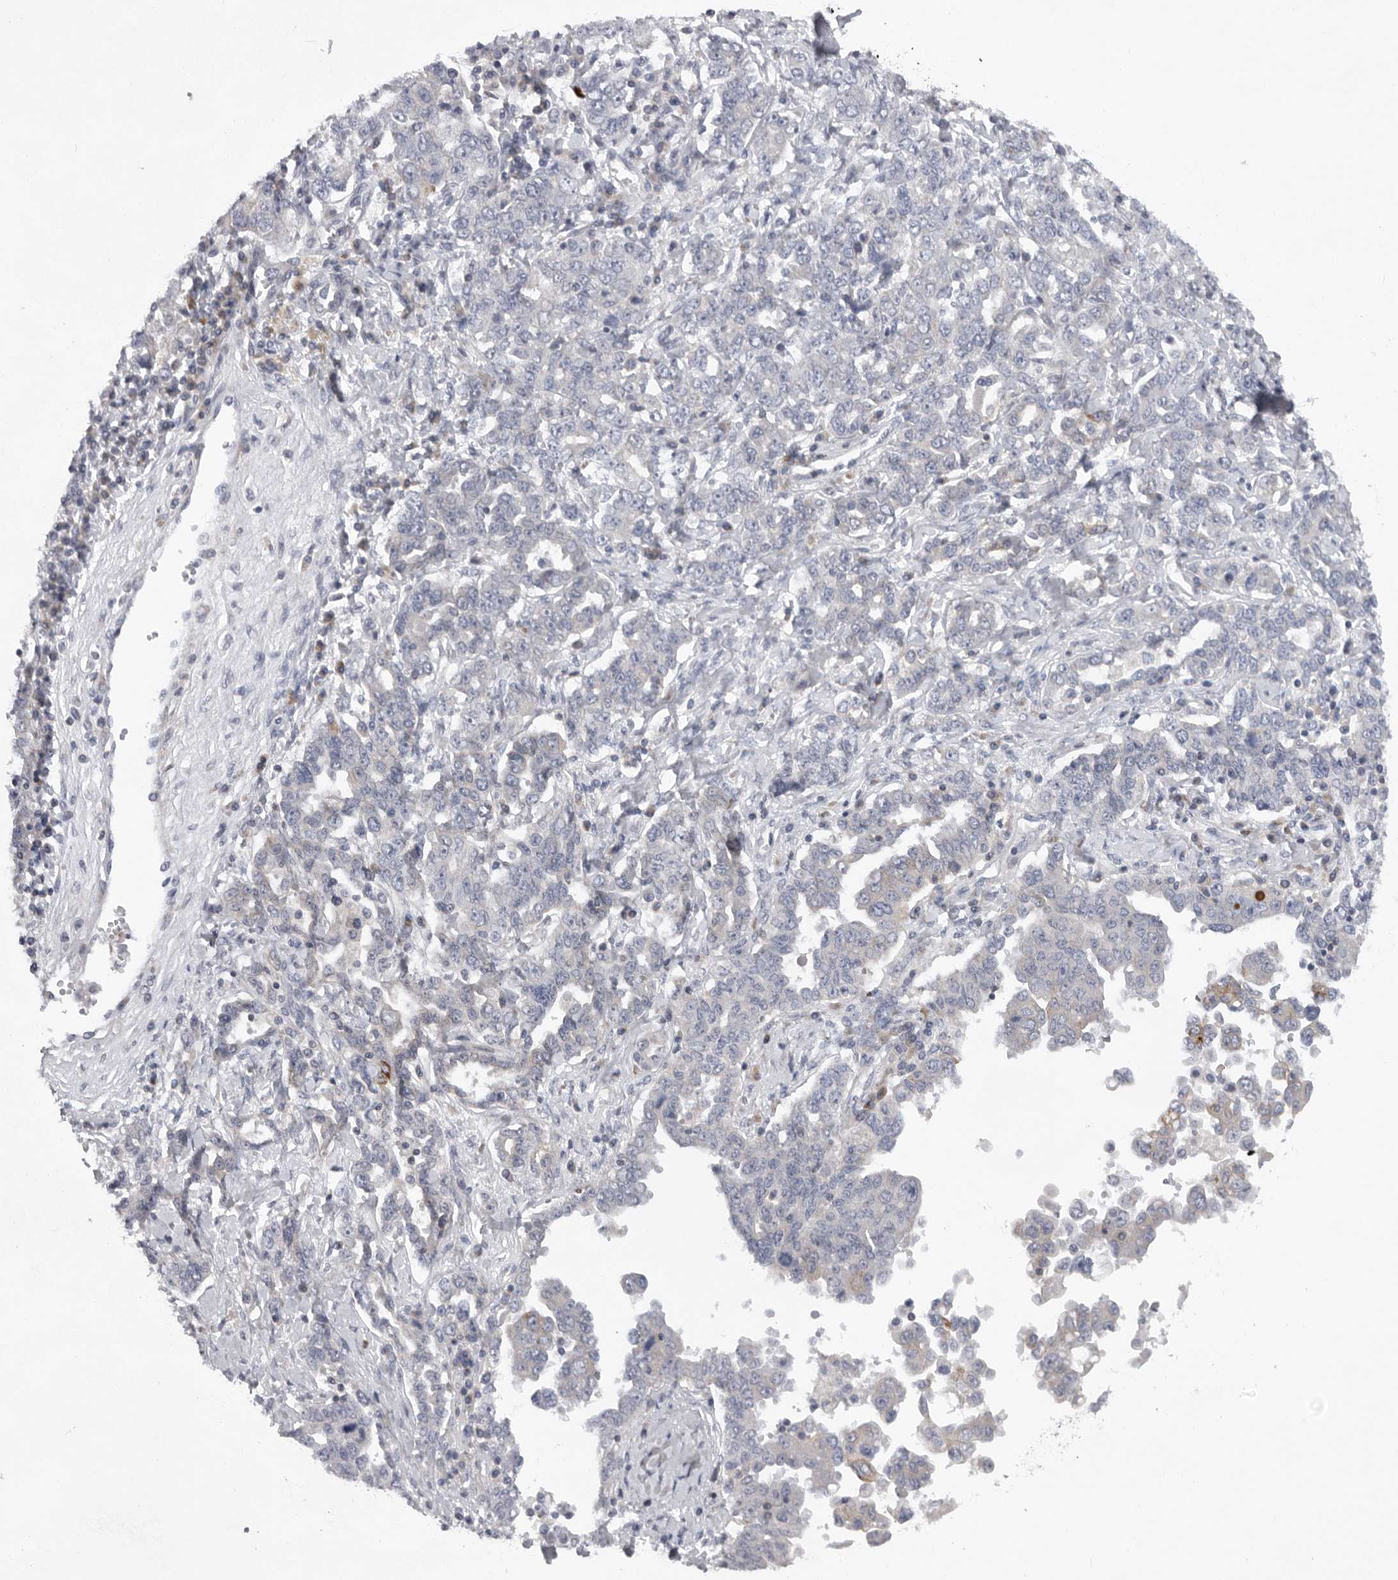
{"staining": {"intensity": "negative", "quantity": "none", "location": "none"}, "tissue": "ovarian cancer", "cell_type": "Tumor cells", "image_type": "cancer", "snomed": [{"axis": "morphology", "description": "Carcinoma, endometroid"}, {"axis": "topography", "description": "Ovary"}], "caption": "The immunohistochemistry photomicrograph has no significant staining in tumor cells of endometroid carcinoma (ovarian) tissue.", "gene": "USP24", "patient": {"sex": "female", "age": 62}}